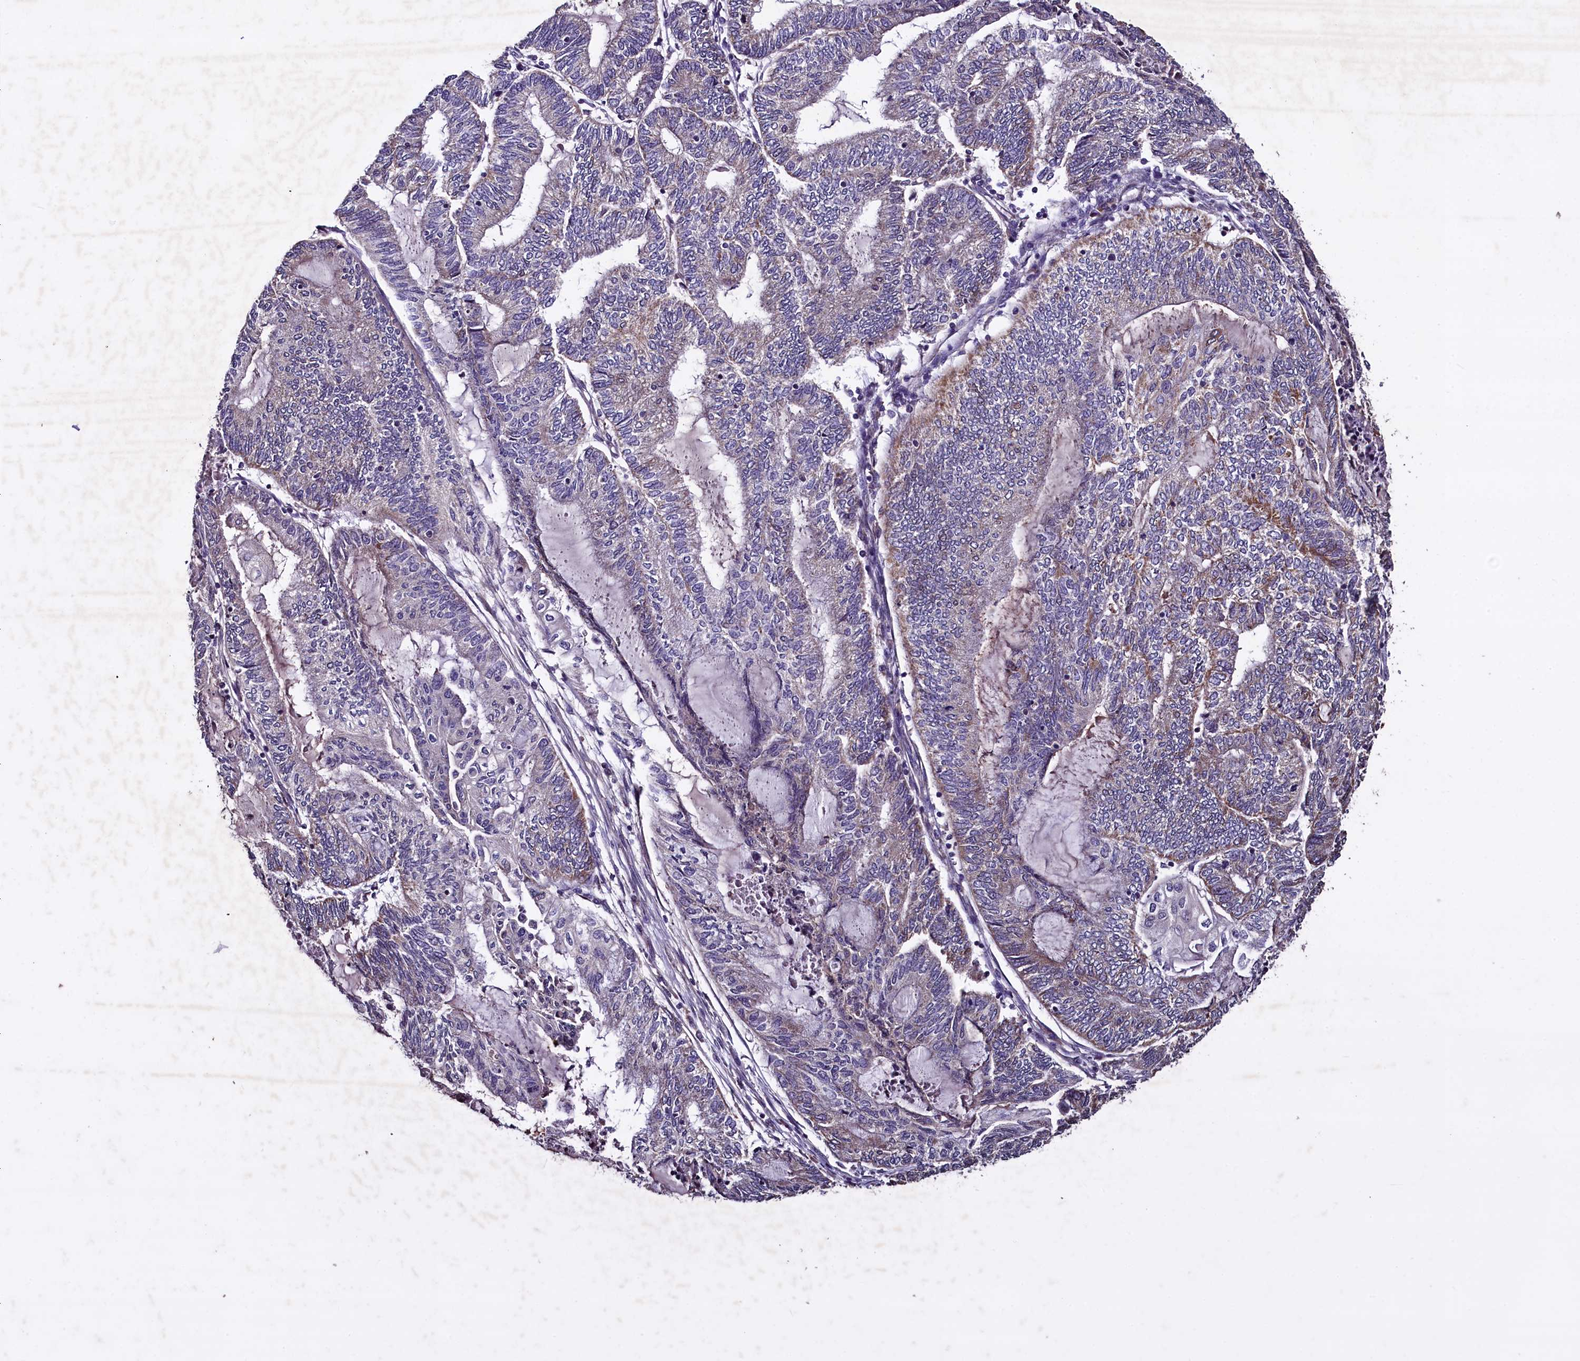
{"staining": {"intensity": "weak", "quantity": "<25%", "location": "cytoplasmic/membranous"}, "tissue": "endometrial cancer", "cell_type": "Tumor cells", "image_type": "cancer", "snomed": [{"axis": "morphology", "description": "Adenocarcinoma, NOS"}, {"axis": "topography", "description": "Uterus"}, {"axis": "topography", "description": "Endometrium"}], "caption": "An immunohistochemistry (IHC) photomicrograph of endometrial adenocarcinoma is shown. There is no staining in tumor cells of endometrial adenocarcinoma. The staining was performed using DAB (3,3'-diaminobenzidine) to visualize the protein expression in brown, while the nuclei were stained in blue with hematoxylin (Magnification: 20x).", "gene": "COQ9", "patient": {"sex": "female", "age": 70}}